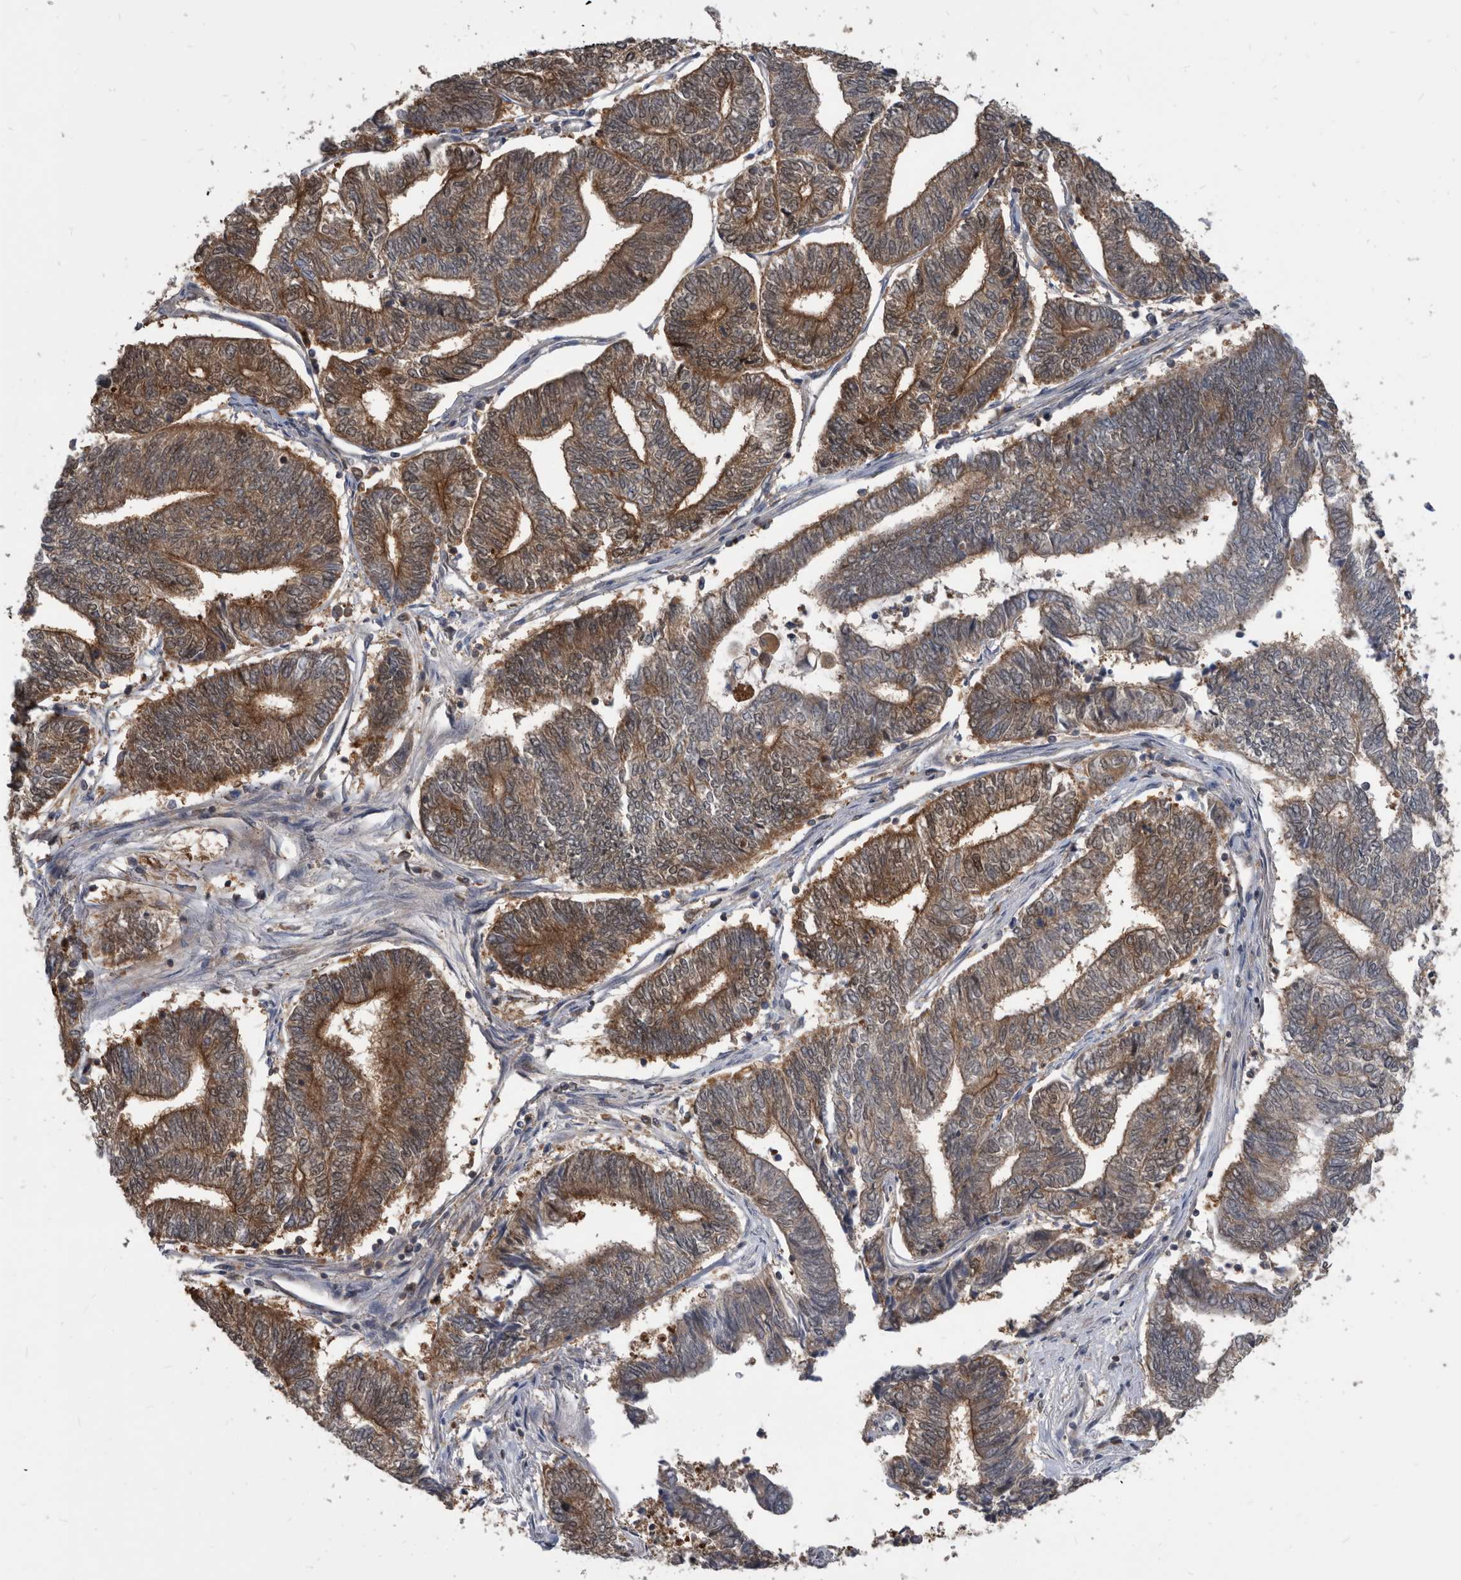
{"staining": {"intensity": "strong", "quantity": ">75%", "location": "cytoplasmic/membranous"}, "tissue": "endometrial cancer", "cell_type": "Tumor cells", "image_type": "cancer", "snomed": [{"axis": "morphology", "description": "Adenocarcinoma, NOS"}, {"axis": "topography", "description": "Uterus"}, {"axis": "topography", "description": "Endometrium"}], "caption": "Immunohistochemistry (IHC) (DAB (3,3'-diaminobenzidine)) staining of adenocarcinoma (endometrial) displays strong cytoplasmic/membranous protein positivity in approximately >75% of tumor cells.", "gene": "APEH", "patient": {"sex": "female", "age": 70}}